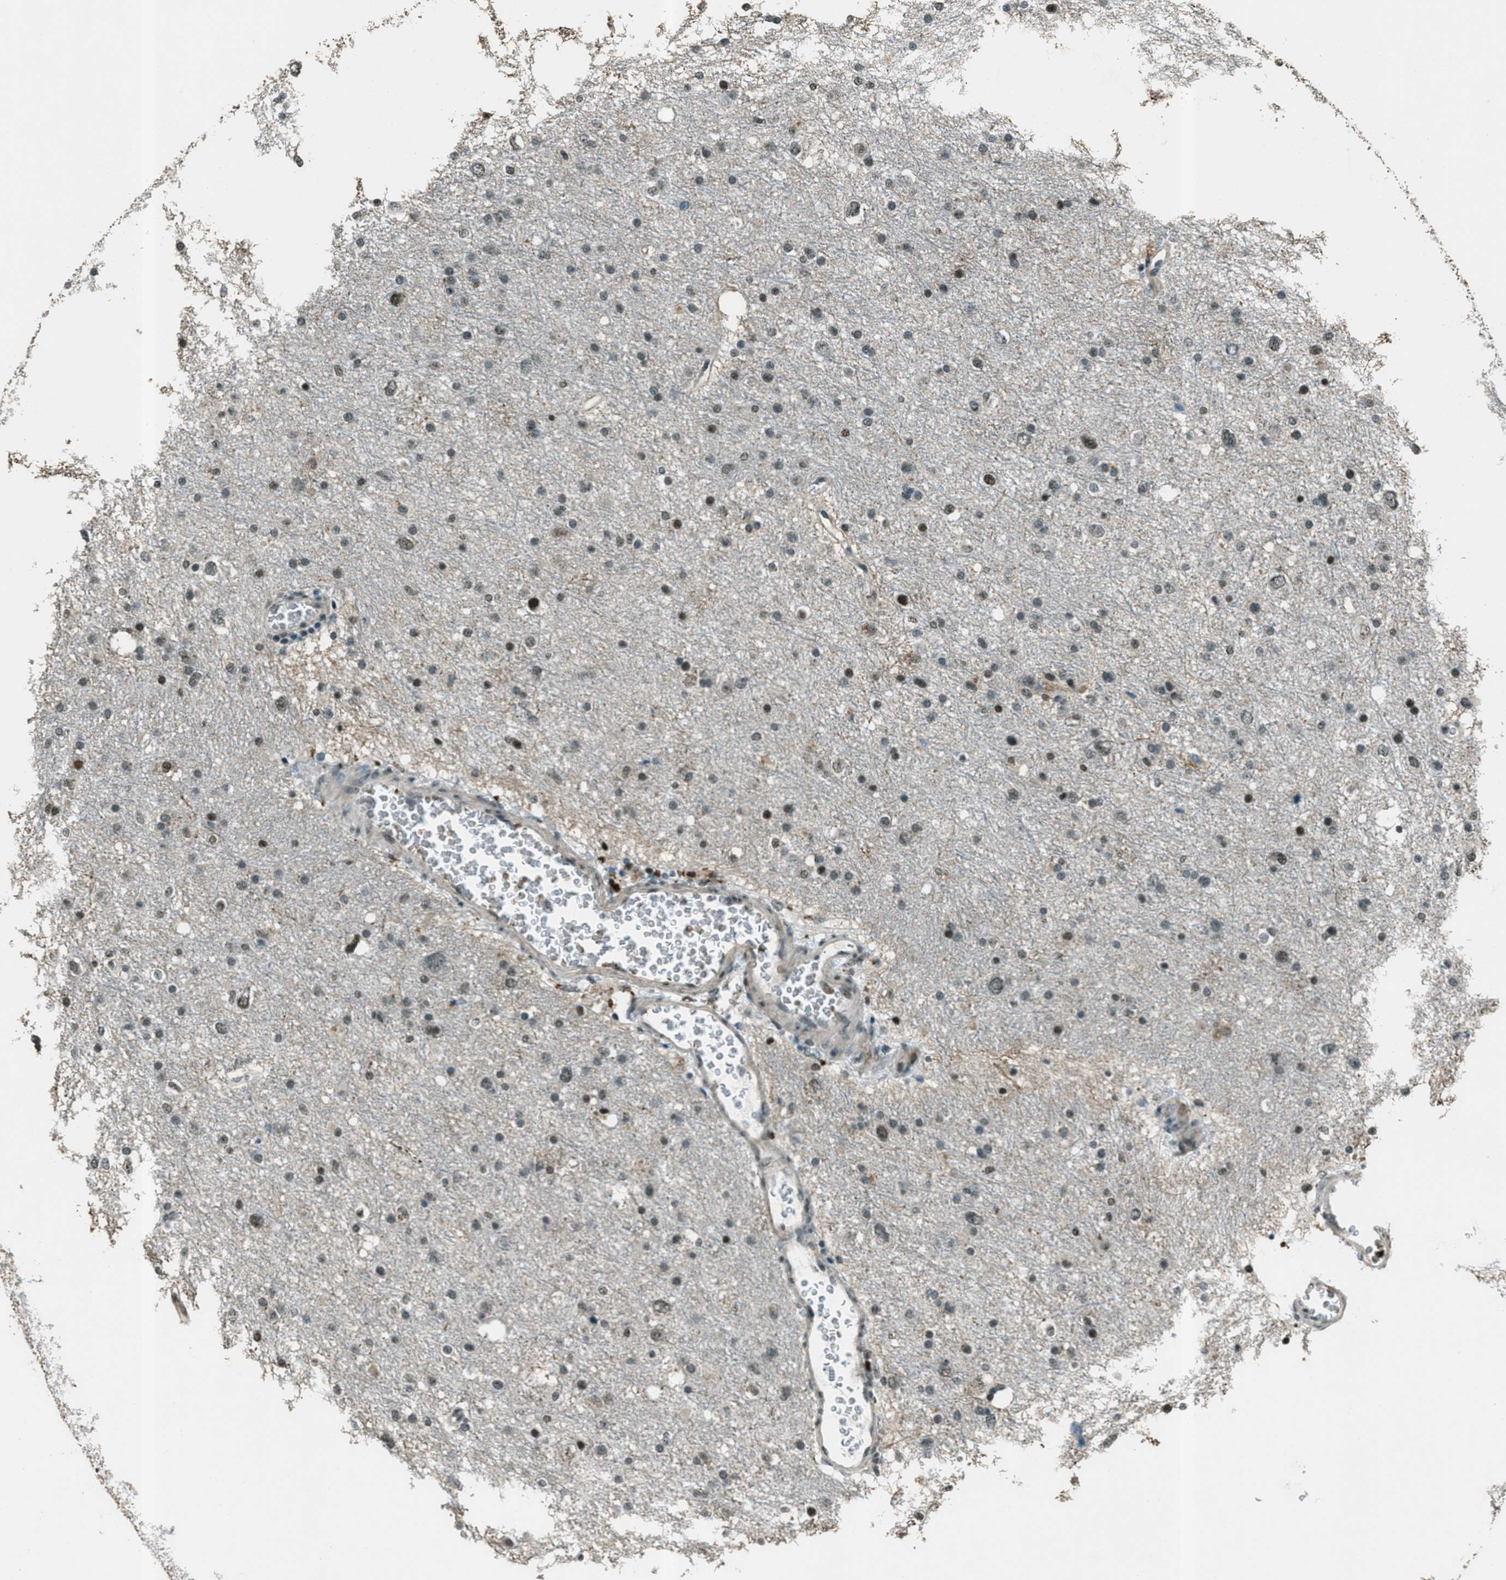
{"staining": {"intensity": "moderate", "quantity": "<25%", "location": "nuclear"}, "tissue": "glioma", "cell_type": "Tumor cells", "image_type": "cancer", "snomed": [{"axis": "morphology", "description": "Glioma, malignant, Low grade"}, {"axis": "topography", "description": "Brain"}], "caption": "Immunohistochemical staining of glioma exhibits moderate nuclear protein expression in approximately <25% of tumor cells. (Brightfield microscopy of DAB IHC at high magnification).", "gene": "TARDBP", "patient": {"sex": "female", "age": 37}}